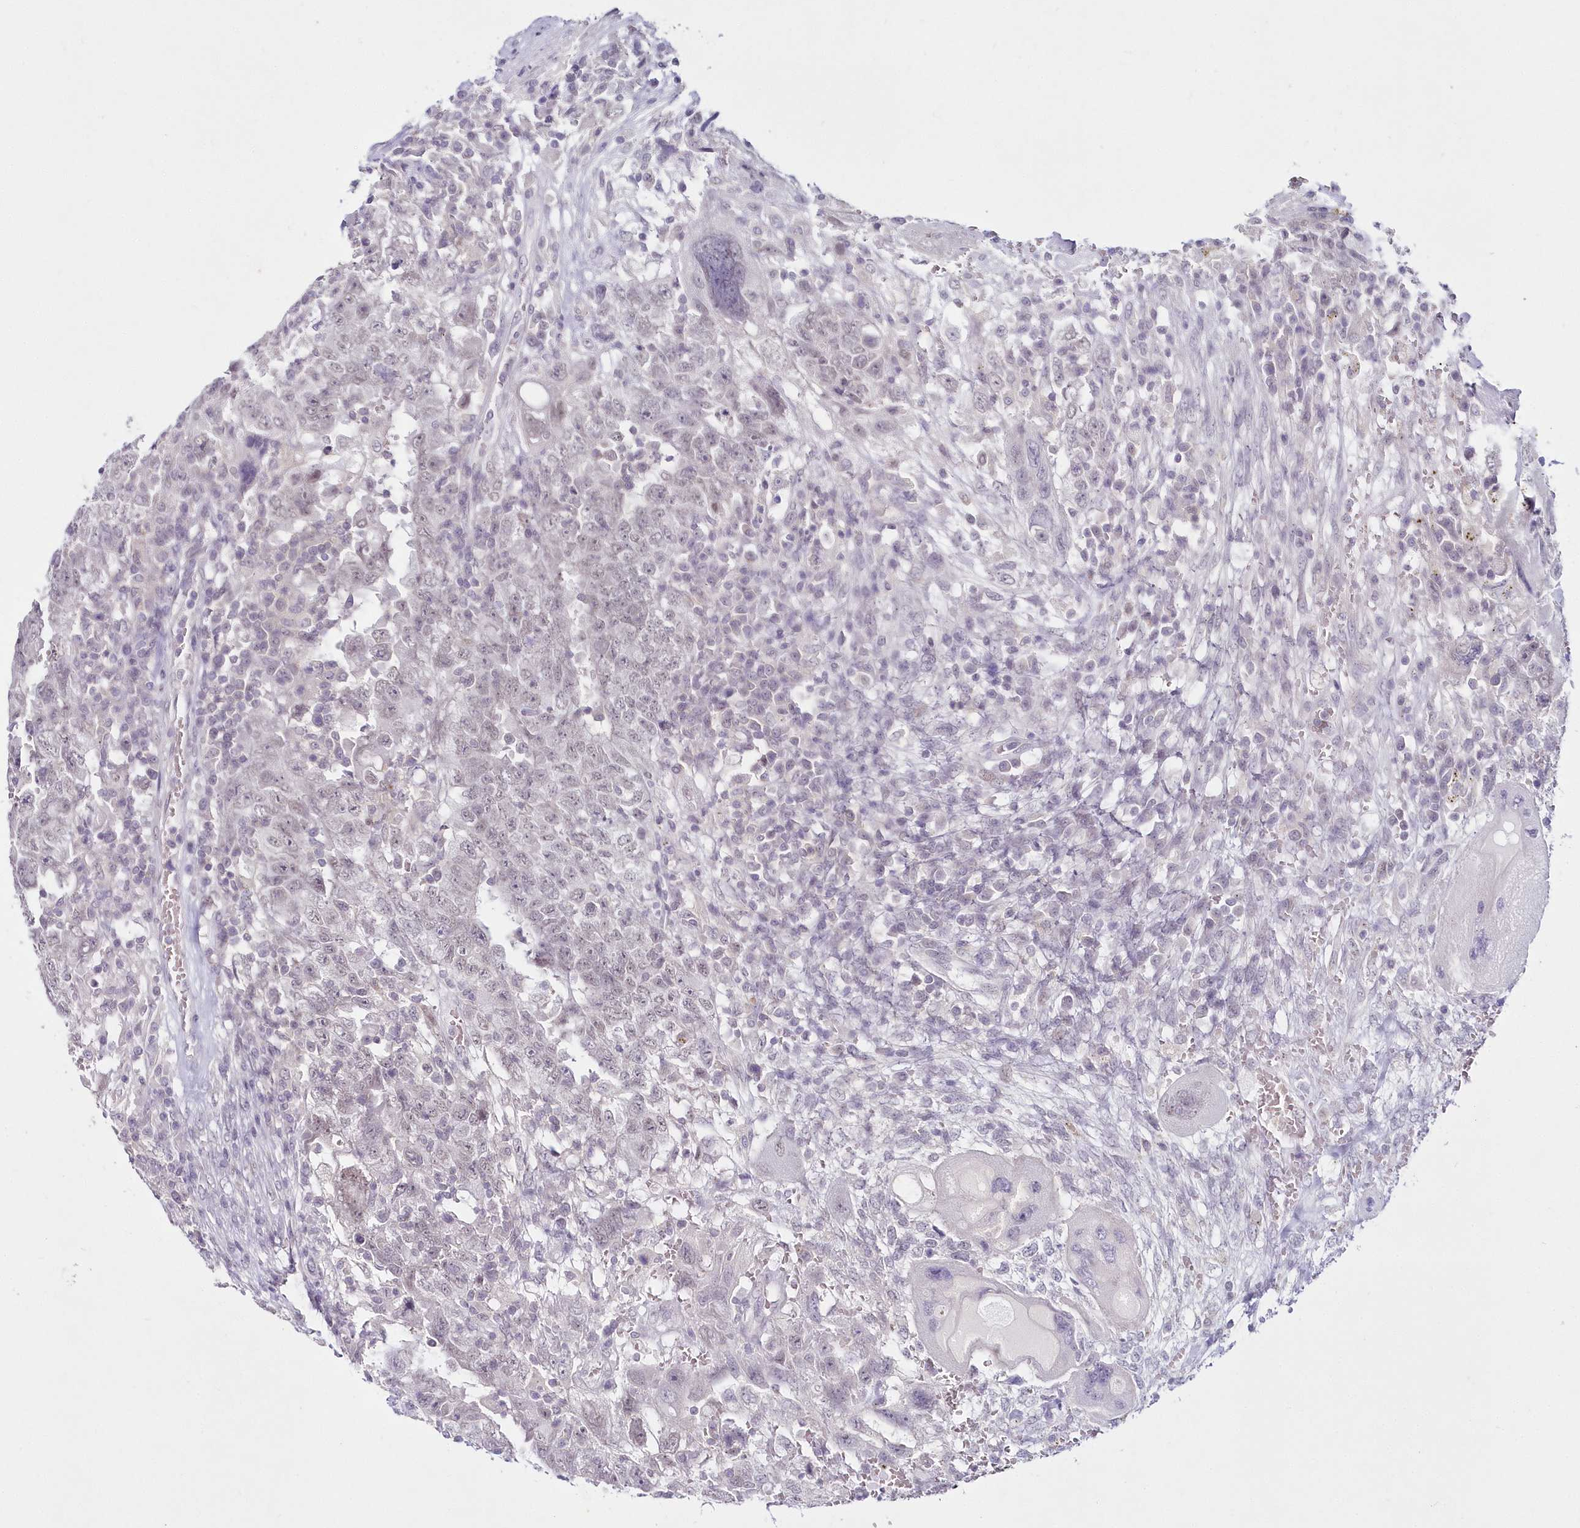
{"staining": {"intensity": "negative", "quantity": "none", "location": "none"}, "tissue": "testis cancer", "cell_type": "Tumor cells", "image_type": "cancer", "snomed": [{"axis": "morphology", "description": "Carcinoma, Embryonal, NOS"}, {"axis": "topography", "description": "Testis"}], "caption": "A micrograph of embryonal carcinoma (testis) stained for a protein demonstrates no brown staining in tumor cells.", "gene": "HYCC2", "patient": {"sex": "male", "age": 26}}